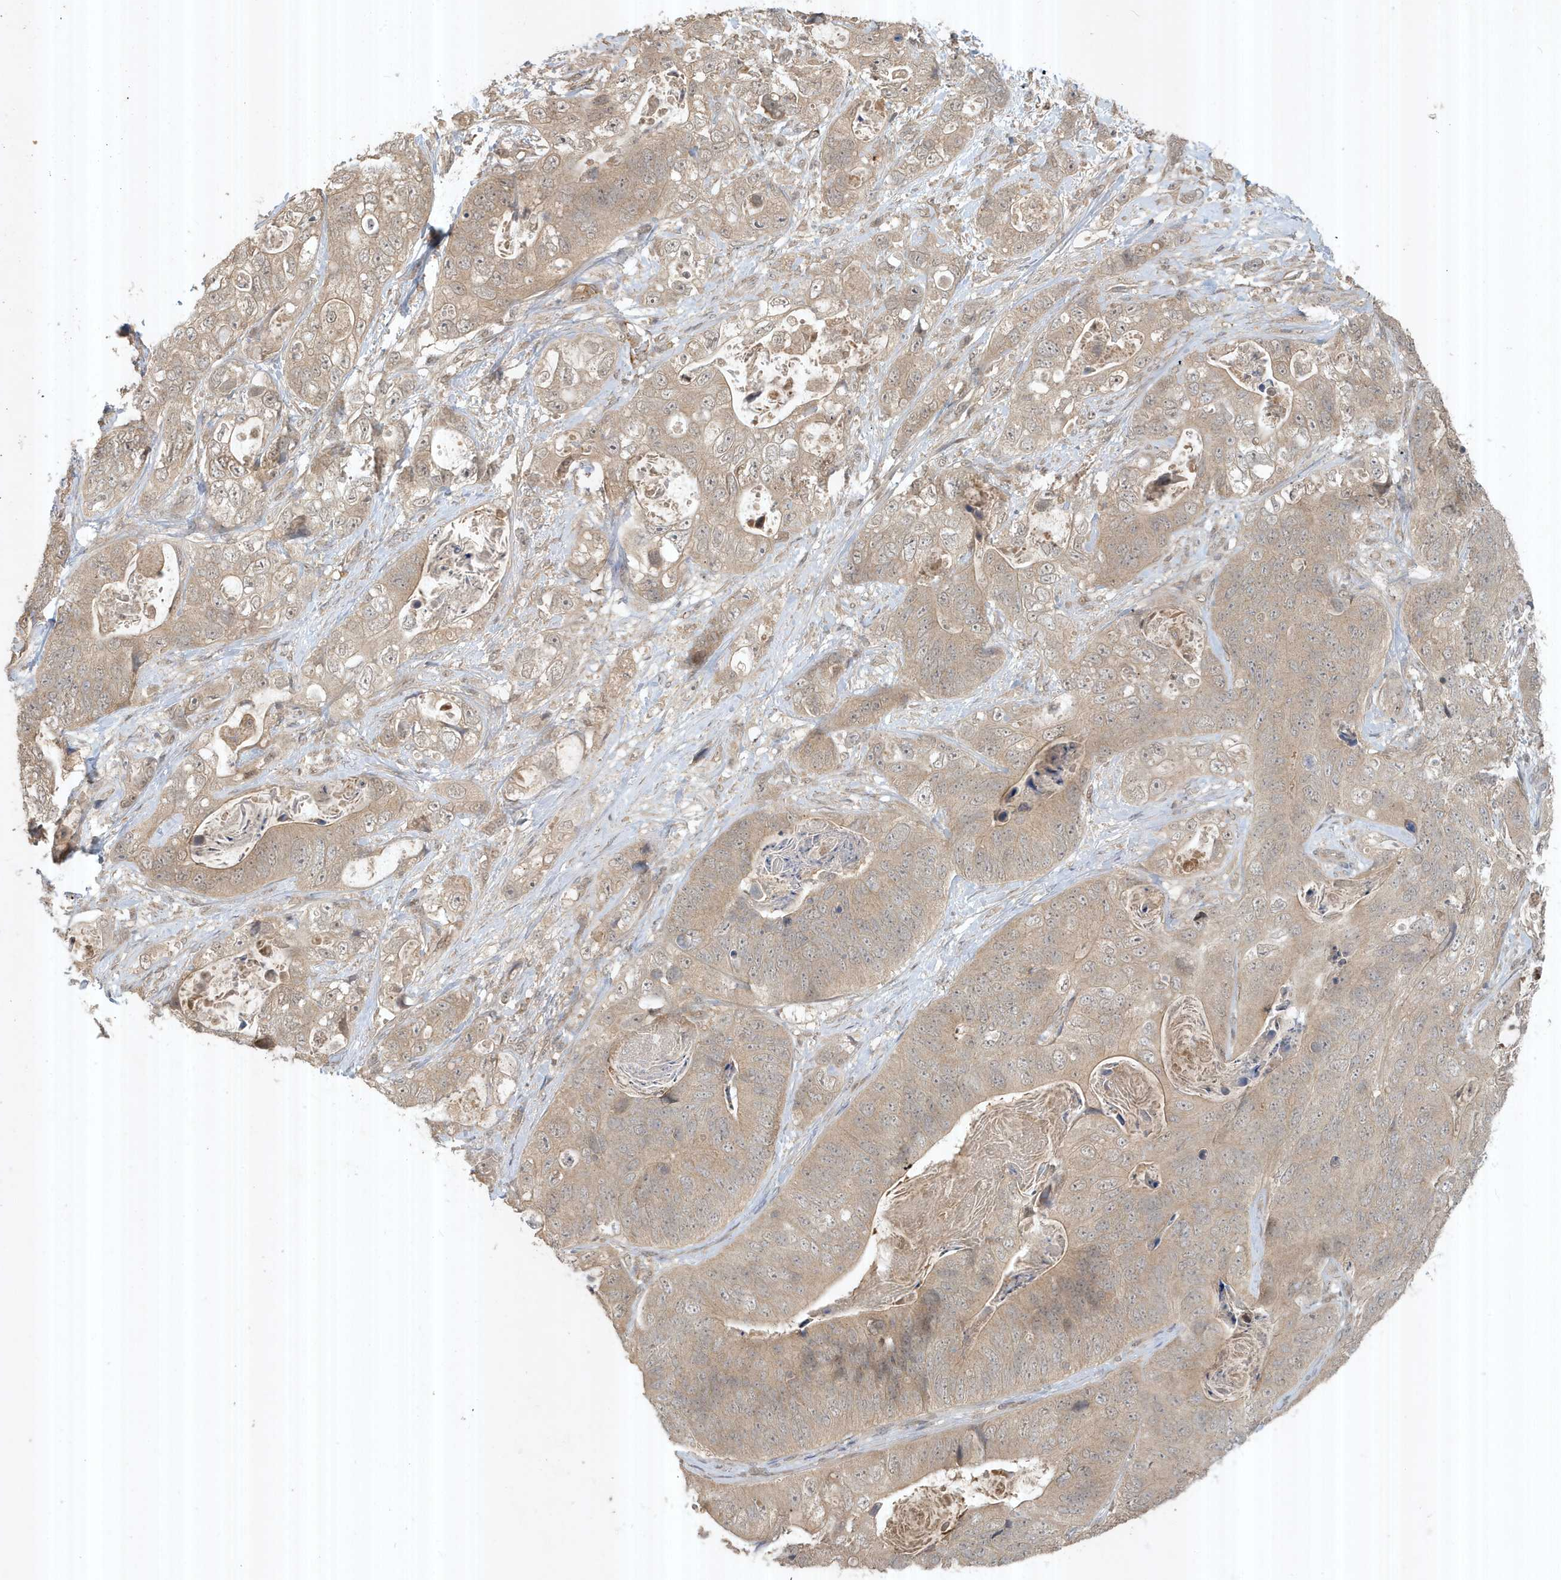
{"staining": {"intensity": "weak", "quantity": ">75%", "location": "cytoplasmic/membranous"}, "tissue": "stomach cancer", "cell_type": "Tumor cells", "image_type": "cancer", "snomed": [{"axis": "morphology", "description": "Adenocarcinoma, NOS"}, {"axis": "topography", "description": "Stomach"}], "caption": "This histopathology image demonstrates immunohistochemistry staining of stomach adenocarcinoma, with low weak cytoplasmic/membranous positivity in approximately >75% of tumor cells.", "gene": "ABCB9", "patient": {"sex": "female", "age": 89}}